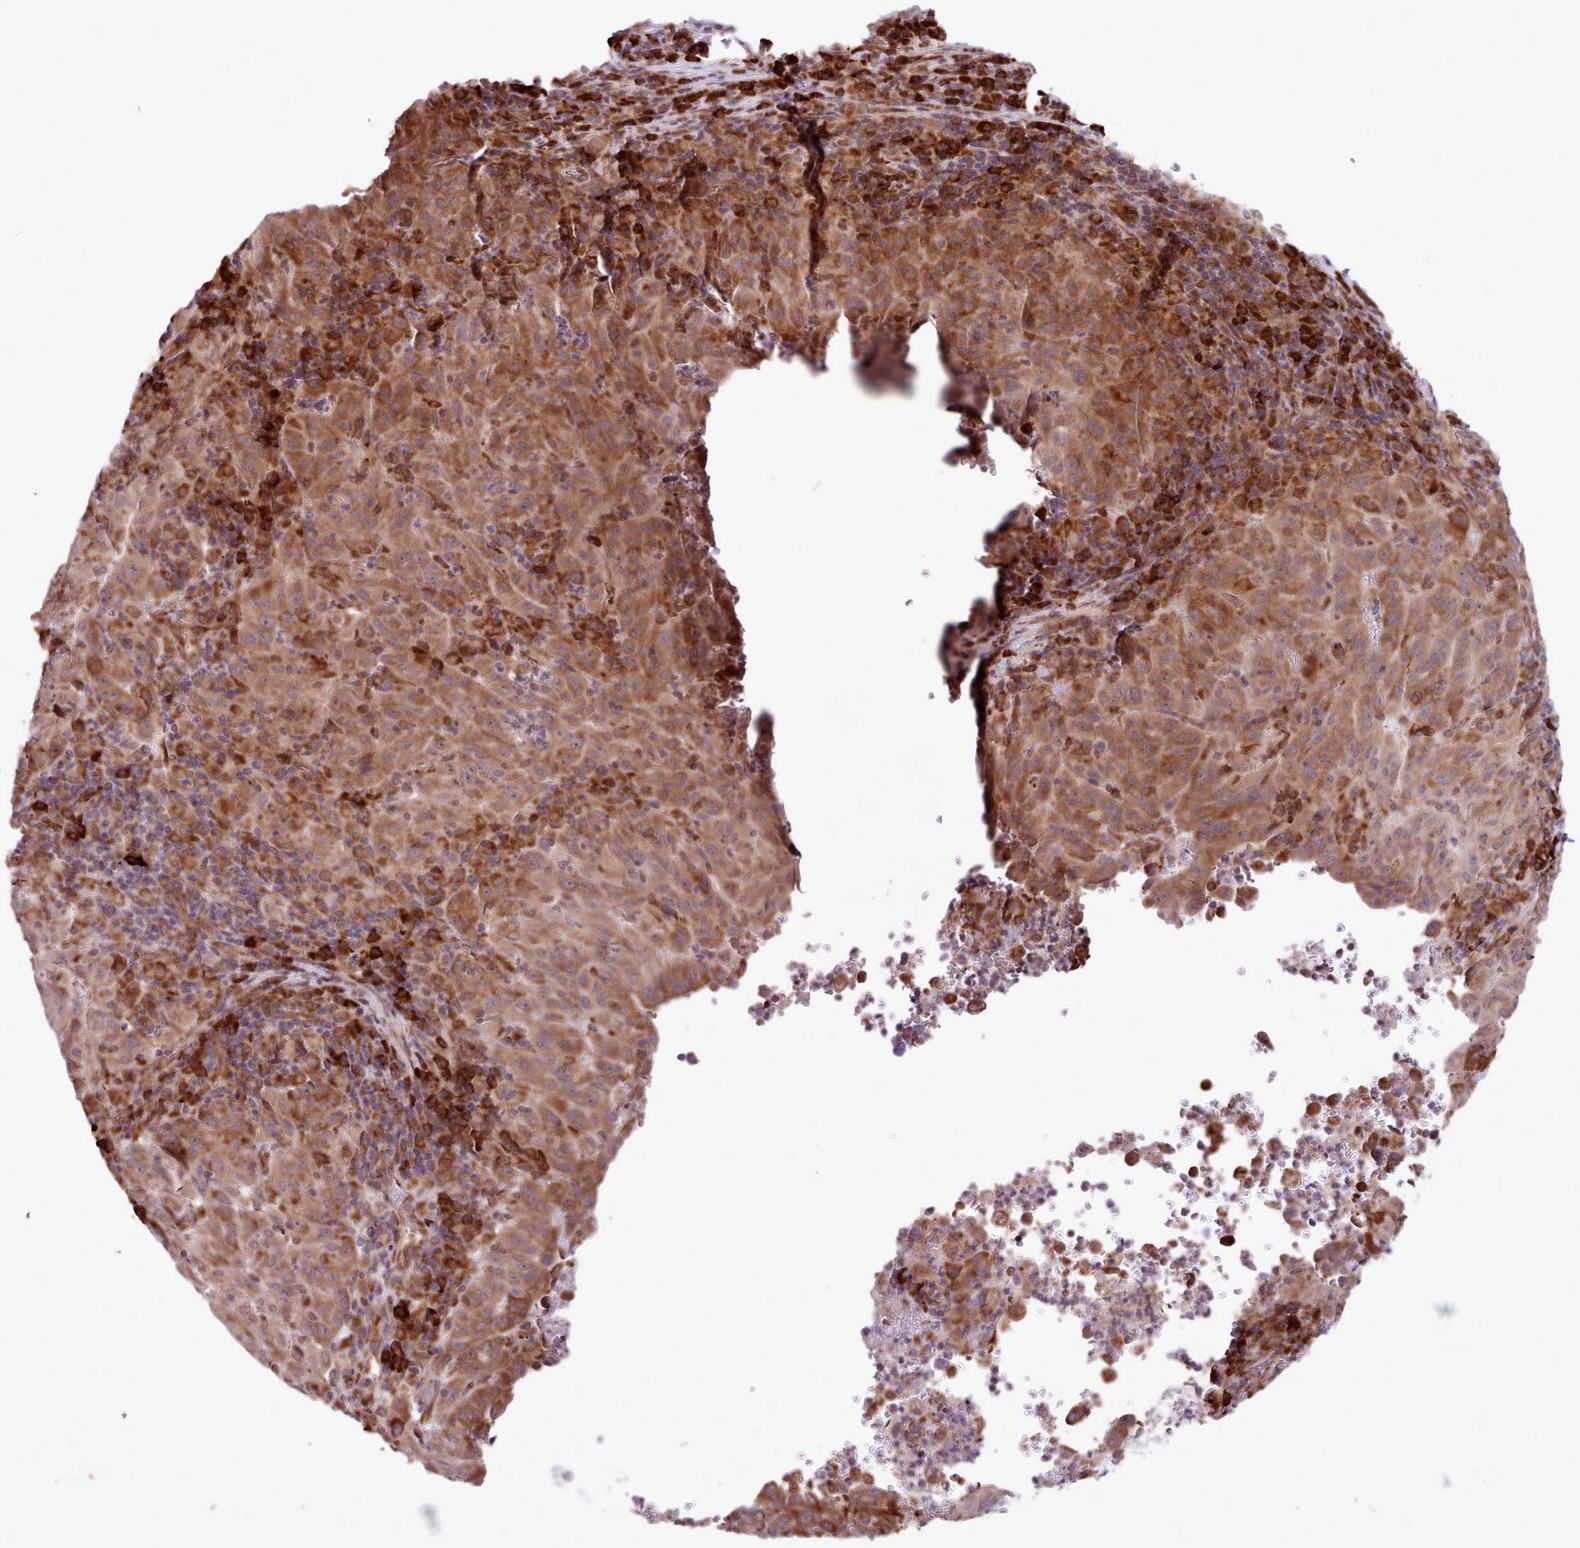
{"staining": {"intensity": "moderate", "quantity": ">75%", "location": "cytoplasmic/membranous"}, "tissue": "pancreatic cancer", "cell_type": "Tumor cells", "image_type": "cancer", "snomed": [{"axis": "morphology", "description": "Adenocarcinoma, NOS"}, {"axis": "topography", "description": "Pancreas"}], "caption": "This micrograph shows adenocarcinoma (pancreatic) stained with immunohistochemistry to label a protein in brown. The cytoplasmic/membranous of tumor cells show moderate positivity for the protein. Nuclei are counter-stained blue.", "gene": "TTLL3", "patient": {"sex": "male", "age": 63}}